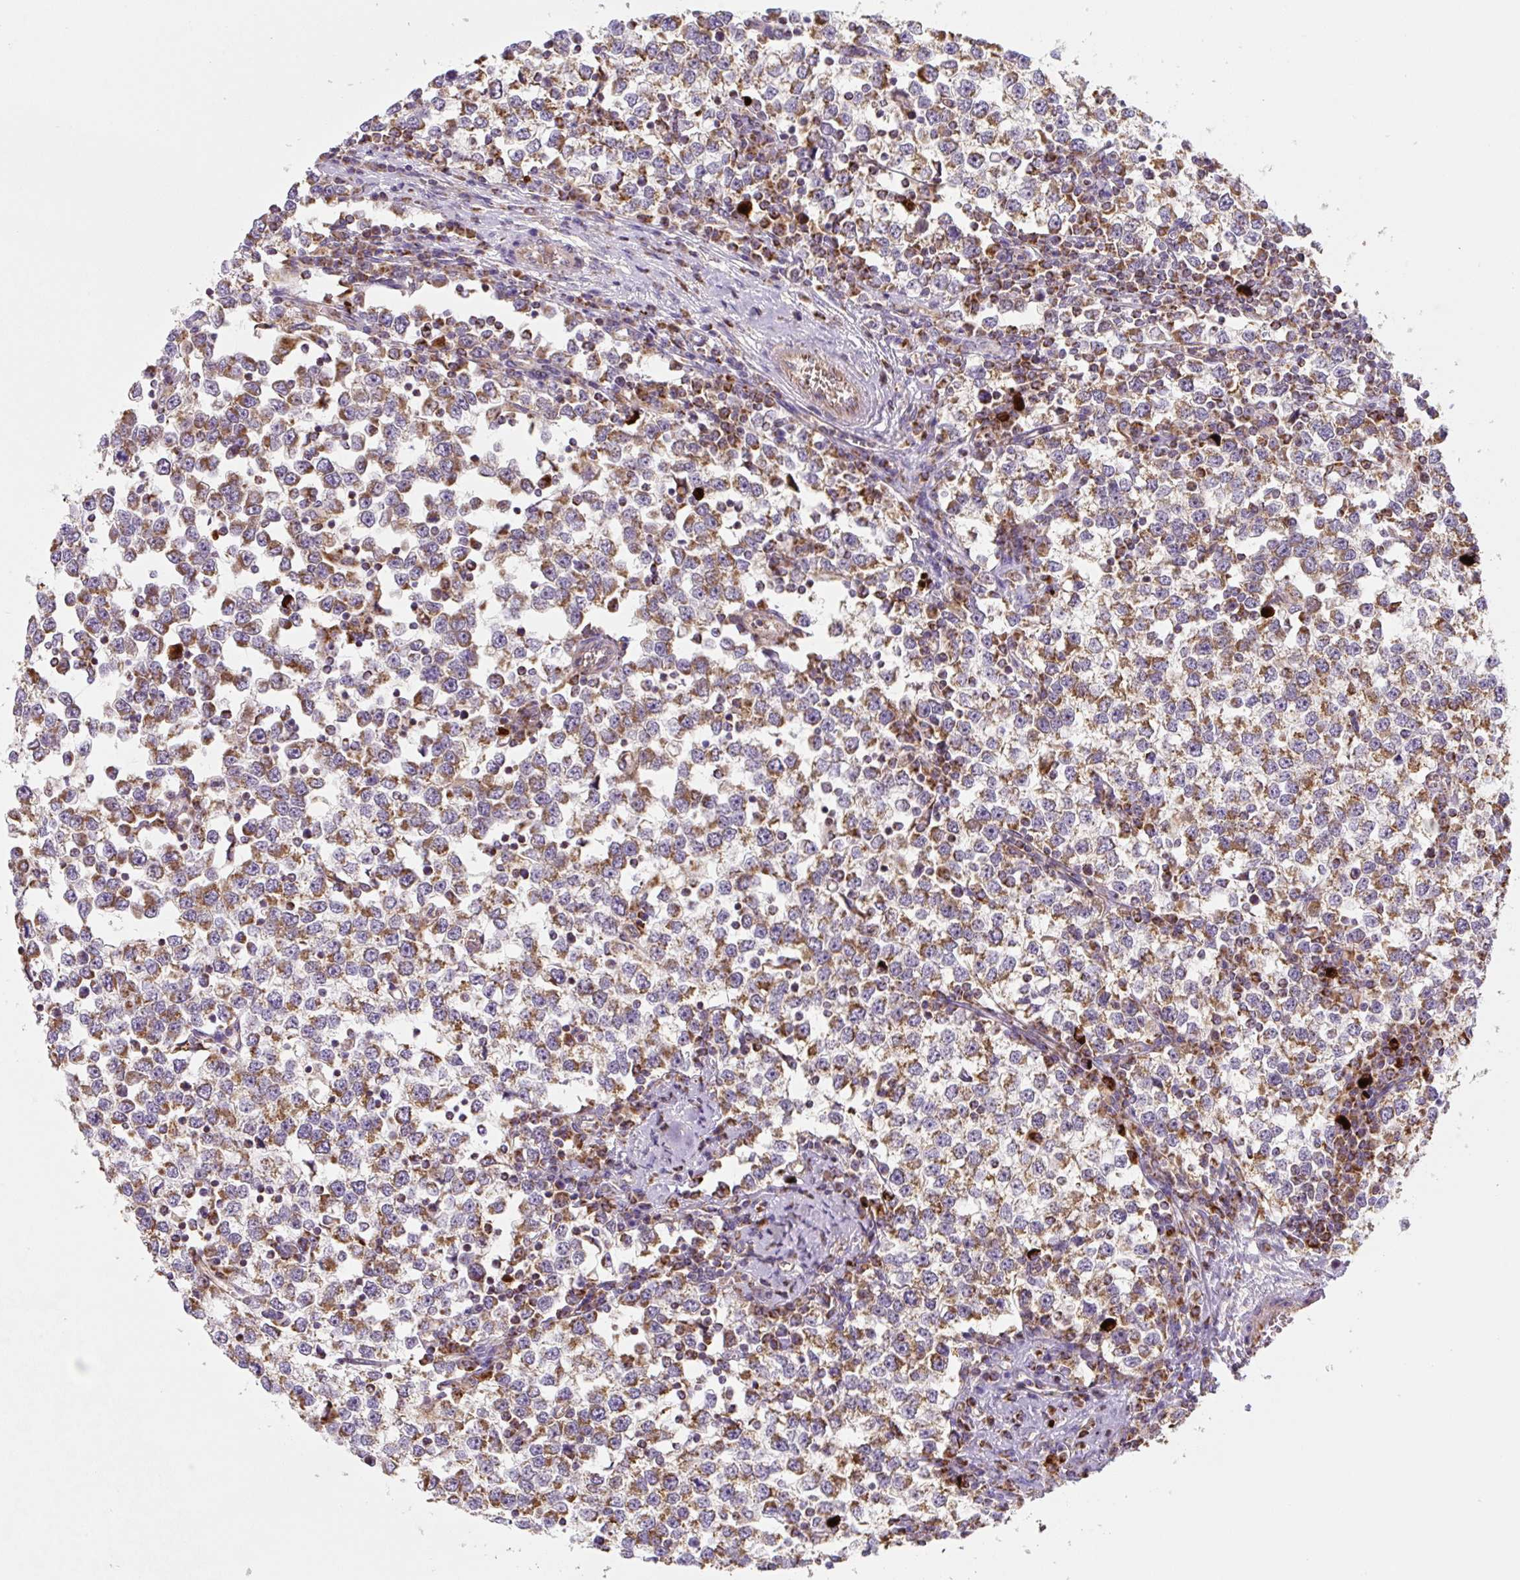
{"staining": {"intensity": "moderate", "quantity": ">75%", "location": "cytoplasmic/membranous"}, "tissue": "testis cancer", "cell_type": "Tumor cells", "image_type": "cancer", "snomed": [{"axis": "morphology", "description": "Seminoma, NOS"}, {"axis": "topography", "description": "Testis"}], "caption": "Human testis cancer (seminoma) stained with a protein marker shows moderate staining in tumor cells.", "gene": "MT-CO2", "patient": {"sex": "male", "age": 65}}